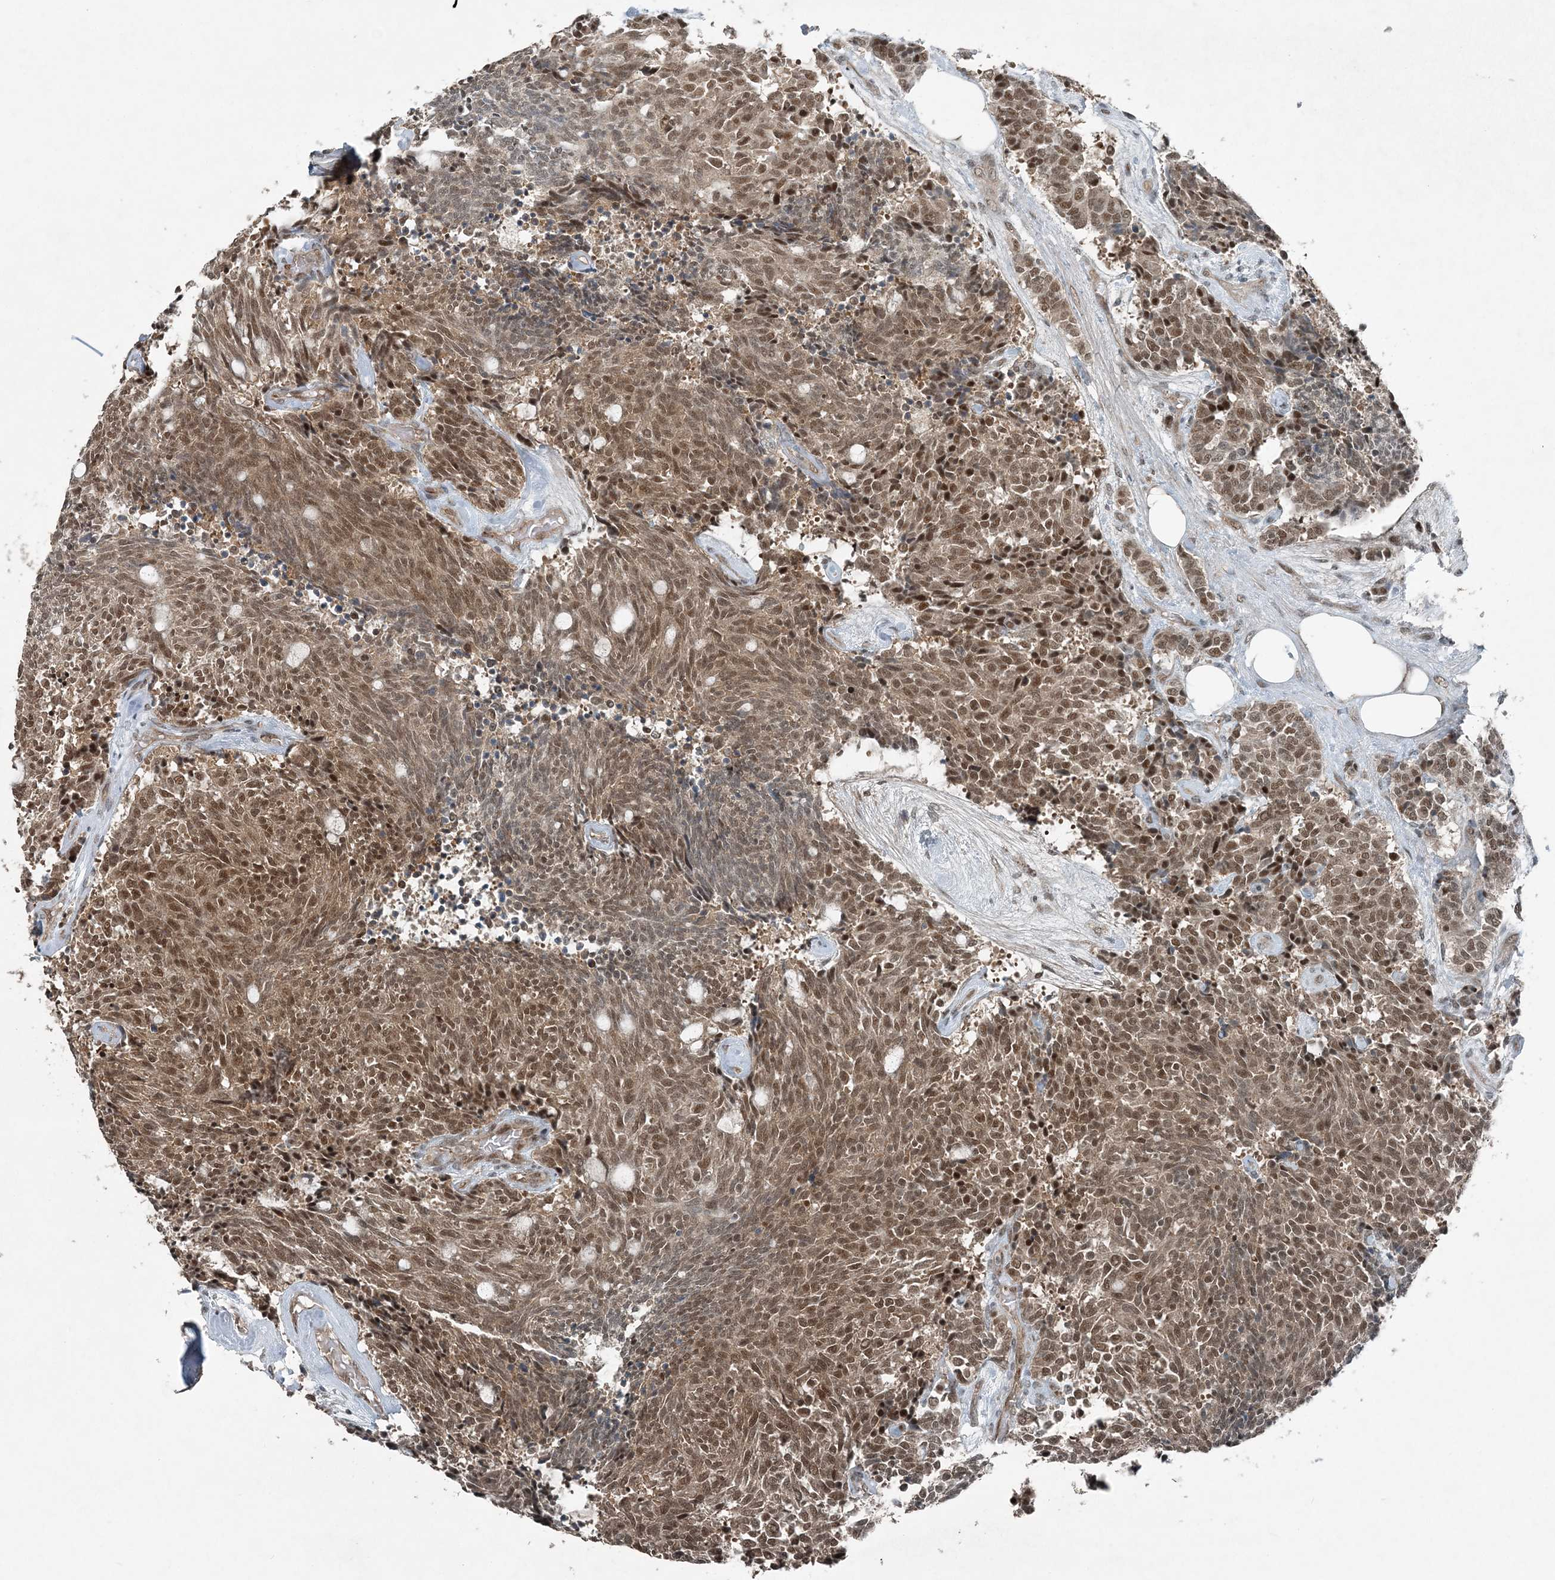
{"staining": {"intensity": "moderate", "quantity": ">75%", "location": "cytoplasmic/membranous,nuclear"}, "tissue": "carcinoid", "cell_type": "Tumor cells", "image_type": "cancer", "snomed": [{"axis": "morphology", "description": "Carcinoid, malignant, NOS"}, {"axis": "topography", "description": "Pancreas"}], "caption": "Carcinoid tissue demonstrates moderate cytoplasmic/membranous and nuclear expression in about >75% of tumor cells, visualized by immunohistochemistry.", "gene": "COPS7B", "patient": {"sex": "female", "age": 54}}